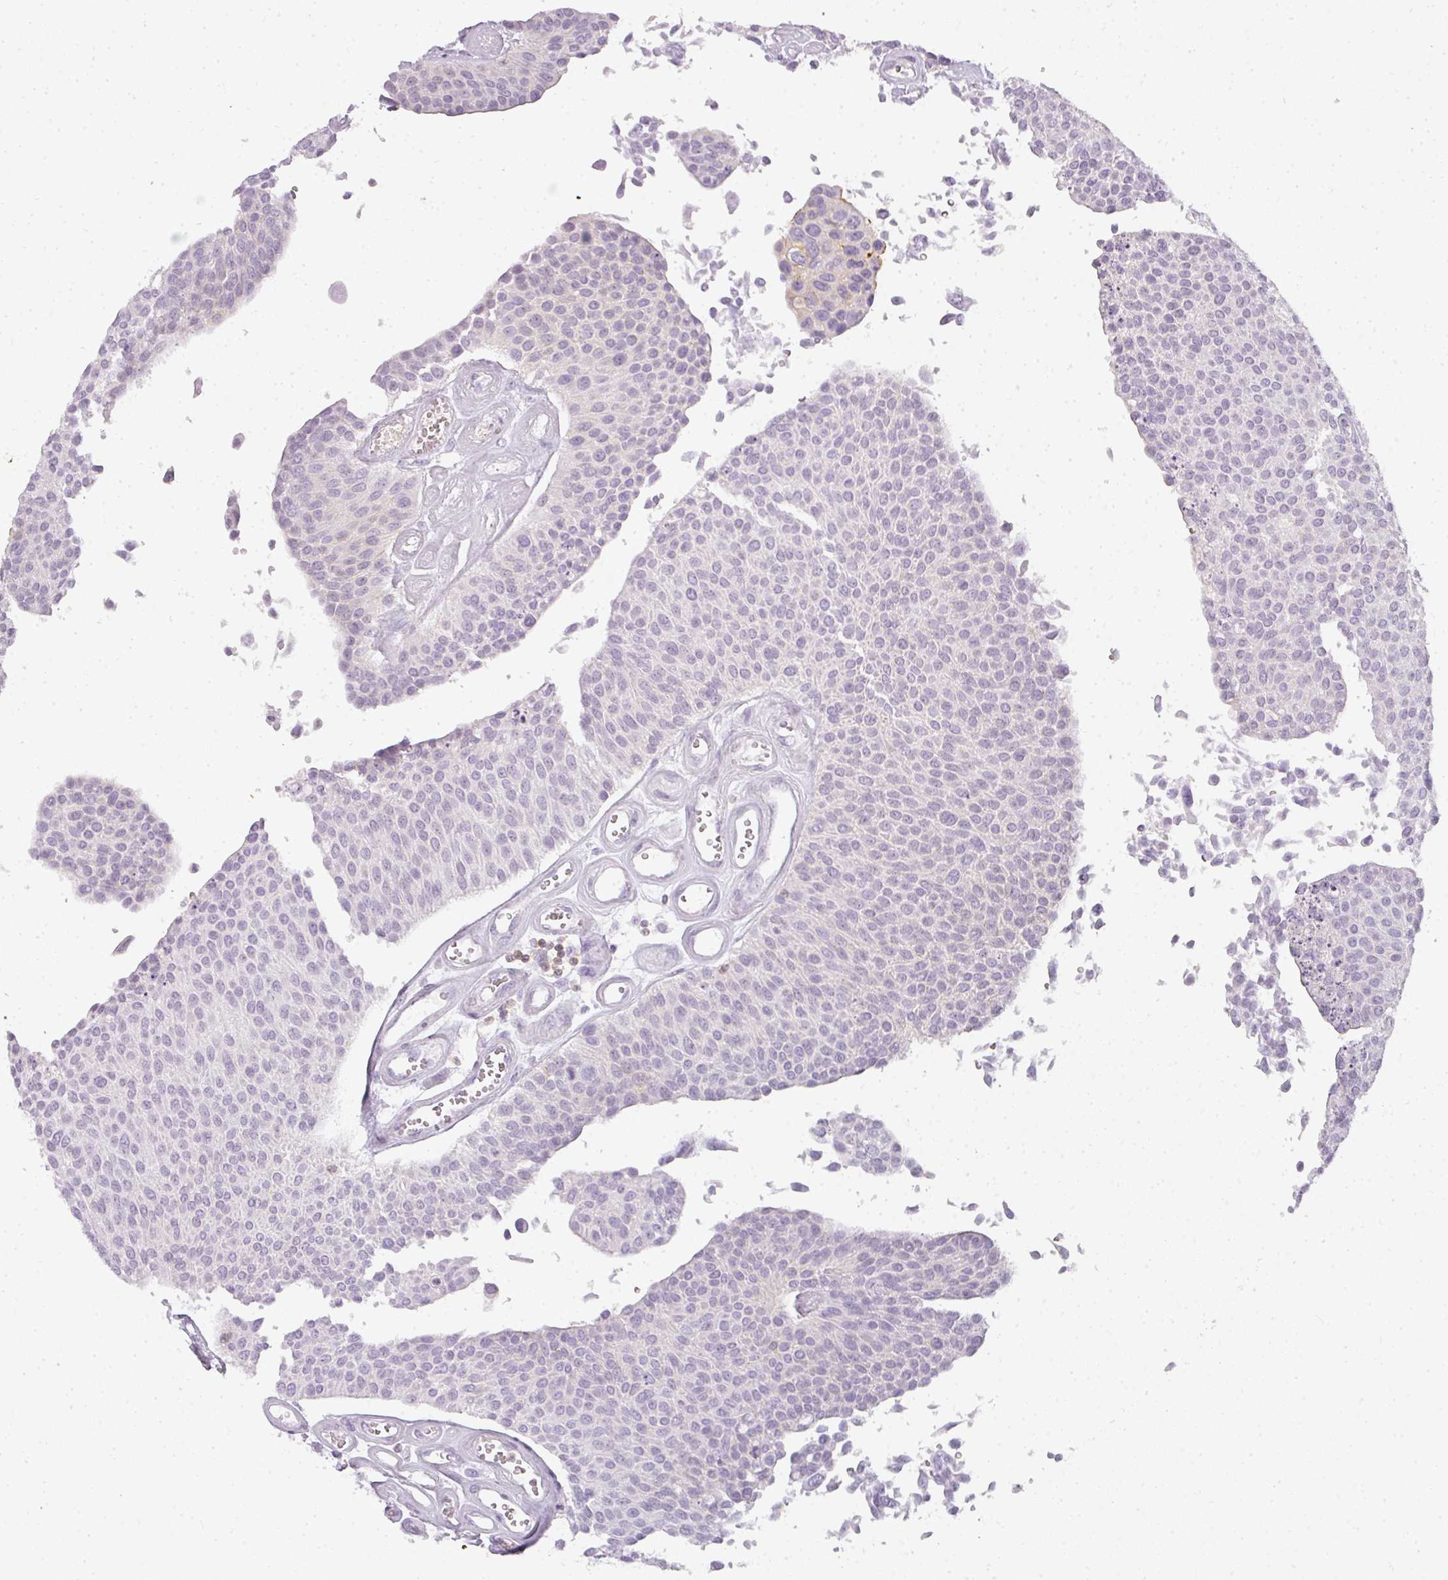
{"staining": {"intensity": "negative", "quantity": "none", "location": "none"}, "tissue": "urothelial cancer", "cell_type": "Tumor cells", "image_type": "cancer", "snomed": [{"axis": "morphology", "description": "Urothelial carcinoma, NOS"}, {"axis": "topography", "description": "Urinary bladder"}], "caption": "Urothelial cancer was stained to show a protein in brown. There is no significant staining in tumor cells.", "gene": "TMEM42", "patient": {"sex": "male", "age": 55}}